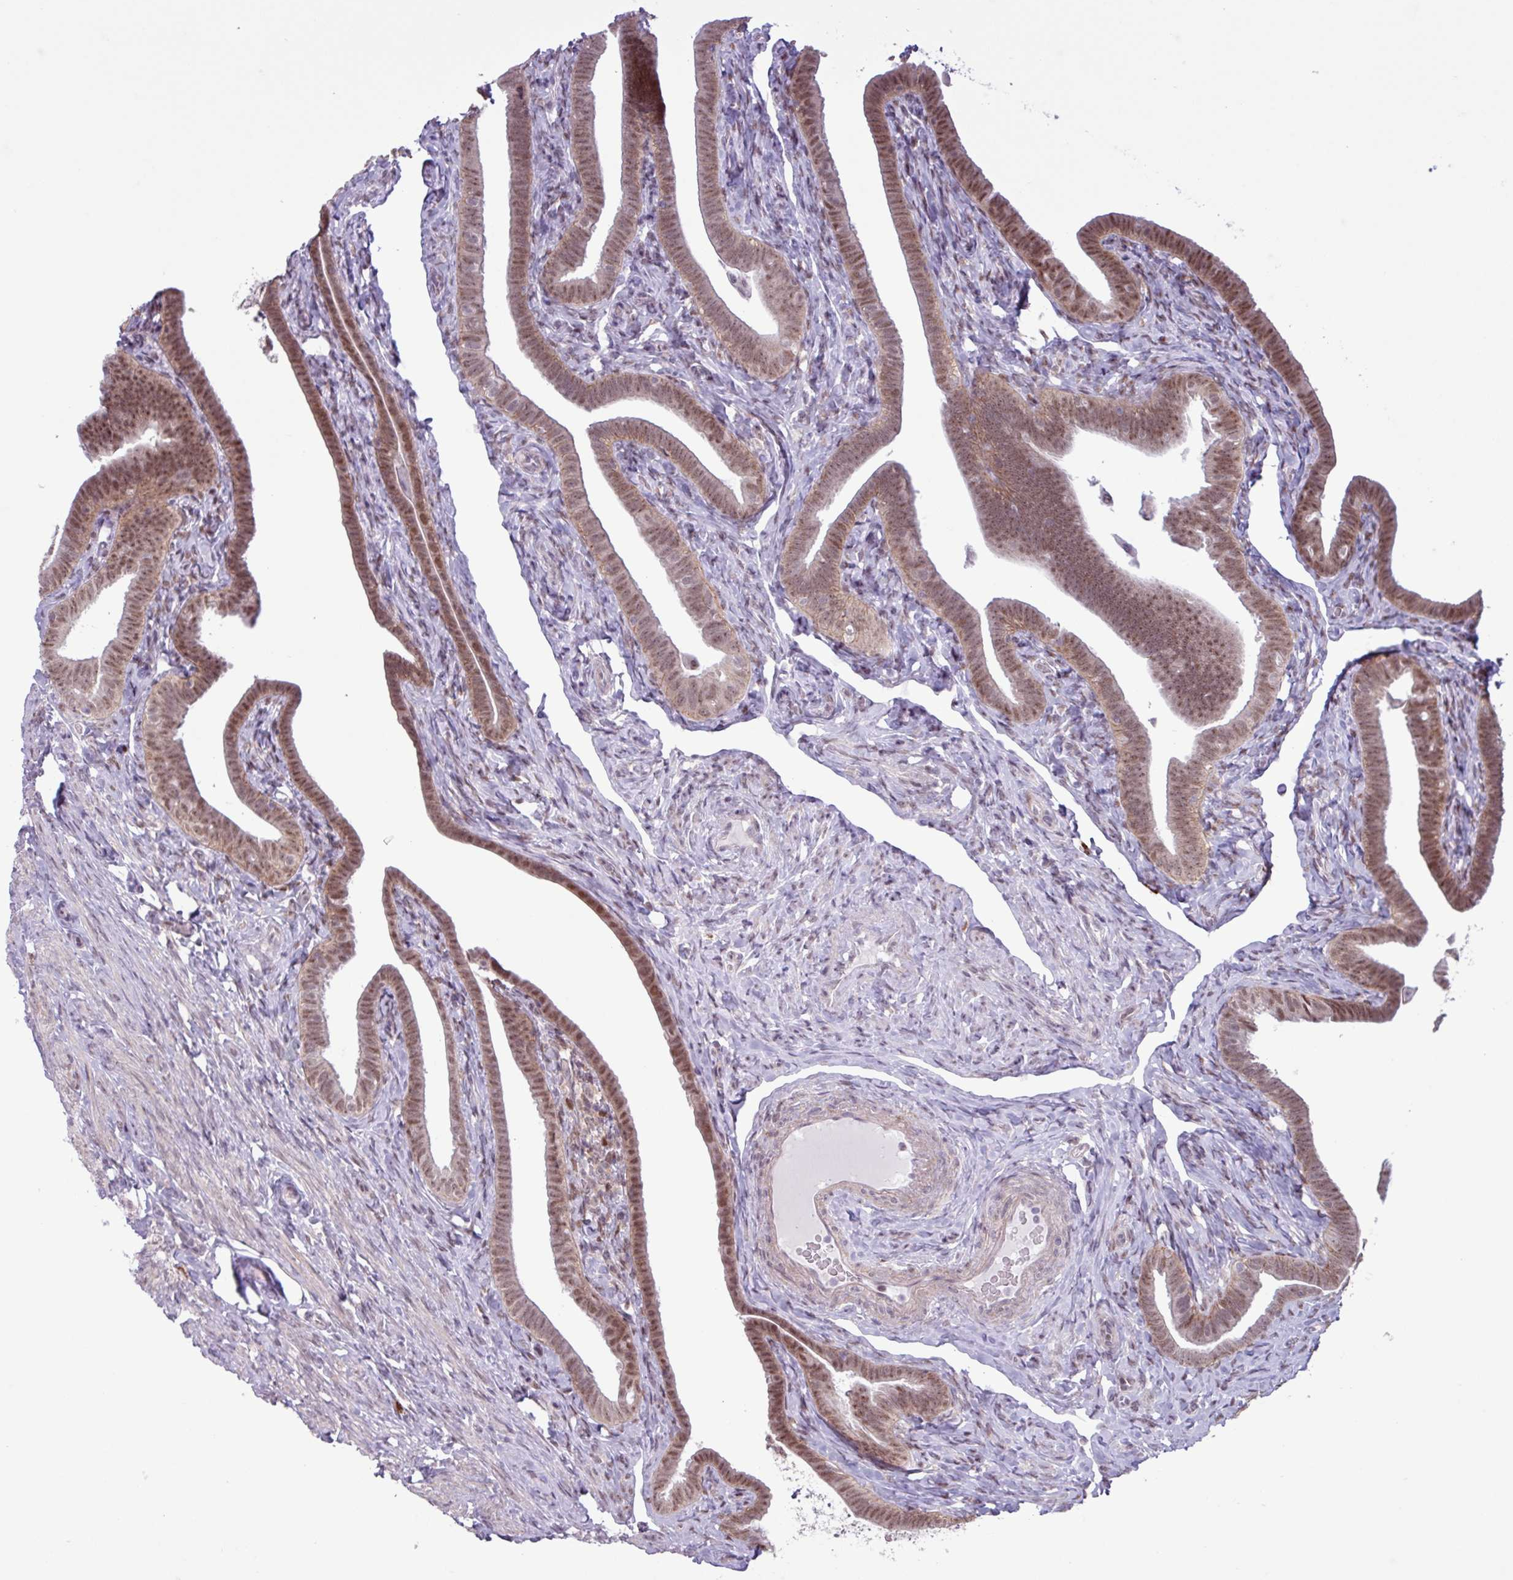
{"staining": {"intensity": "moderate", "quantity": ">75%", "location": "nuclear"}, "tissue": "fallopian tube", "cell_type": "Glandular cells", "image_type": "normal", "snomed": [{"axis": "morphology", "description": "Normal tissue, NOS"}, {"axis": "topography", "description": "Fallopian tube"}], "caption": "Fallopian tube stained with IHC displays moderate nuclear staining in approximately >75% of glandular cells. The staining is performed using DAB (3,3'-diaminobenzidine) brown chromogen to label protein expression. The nuclei are counter-stained blue using hematoxylin.", "gene": "NOTCH2", "patient": {"sex": "female", "age": 69}}